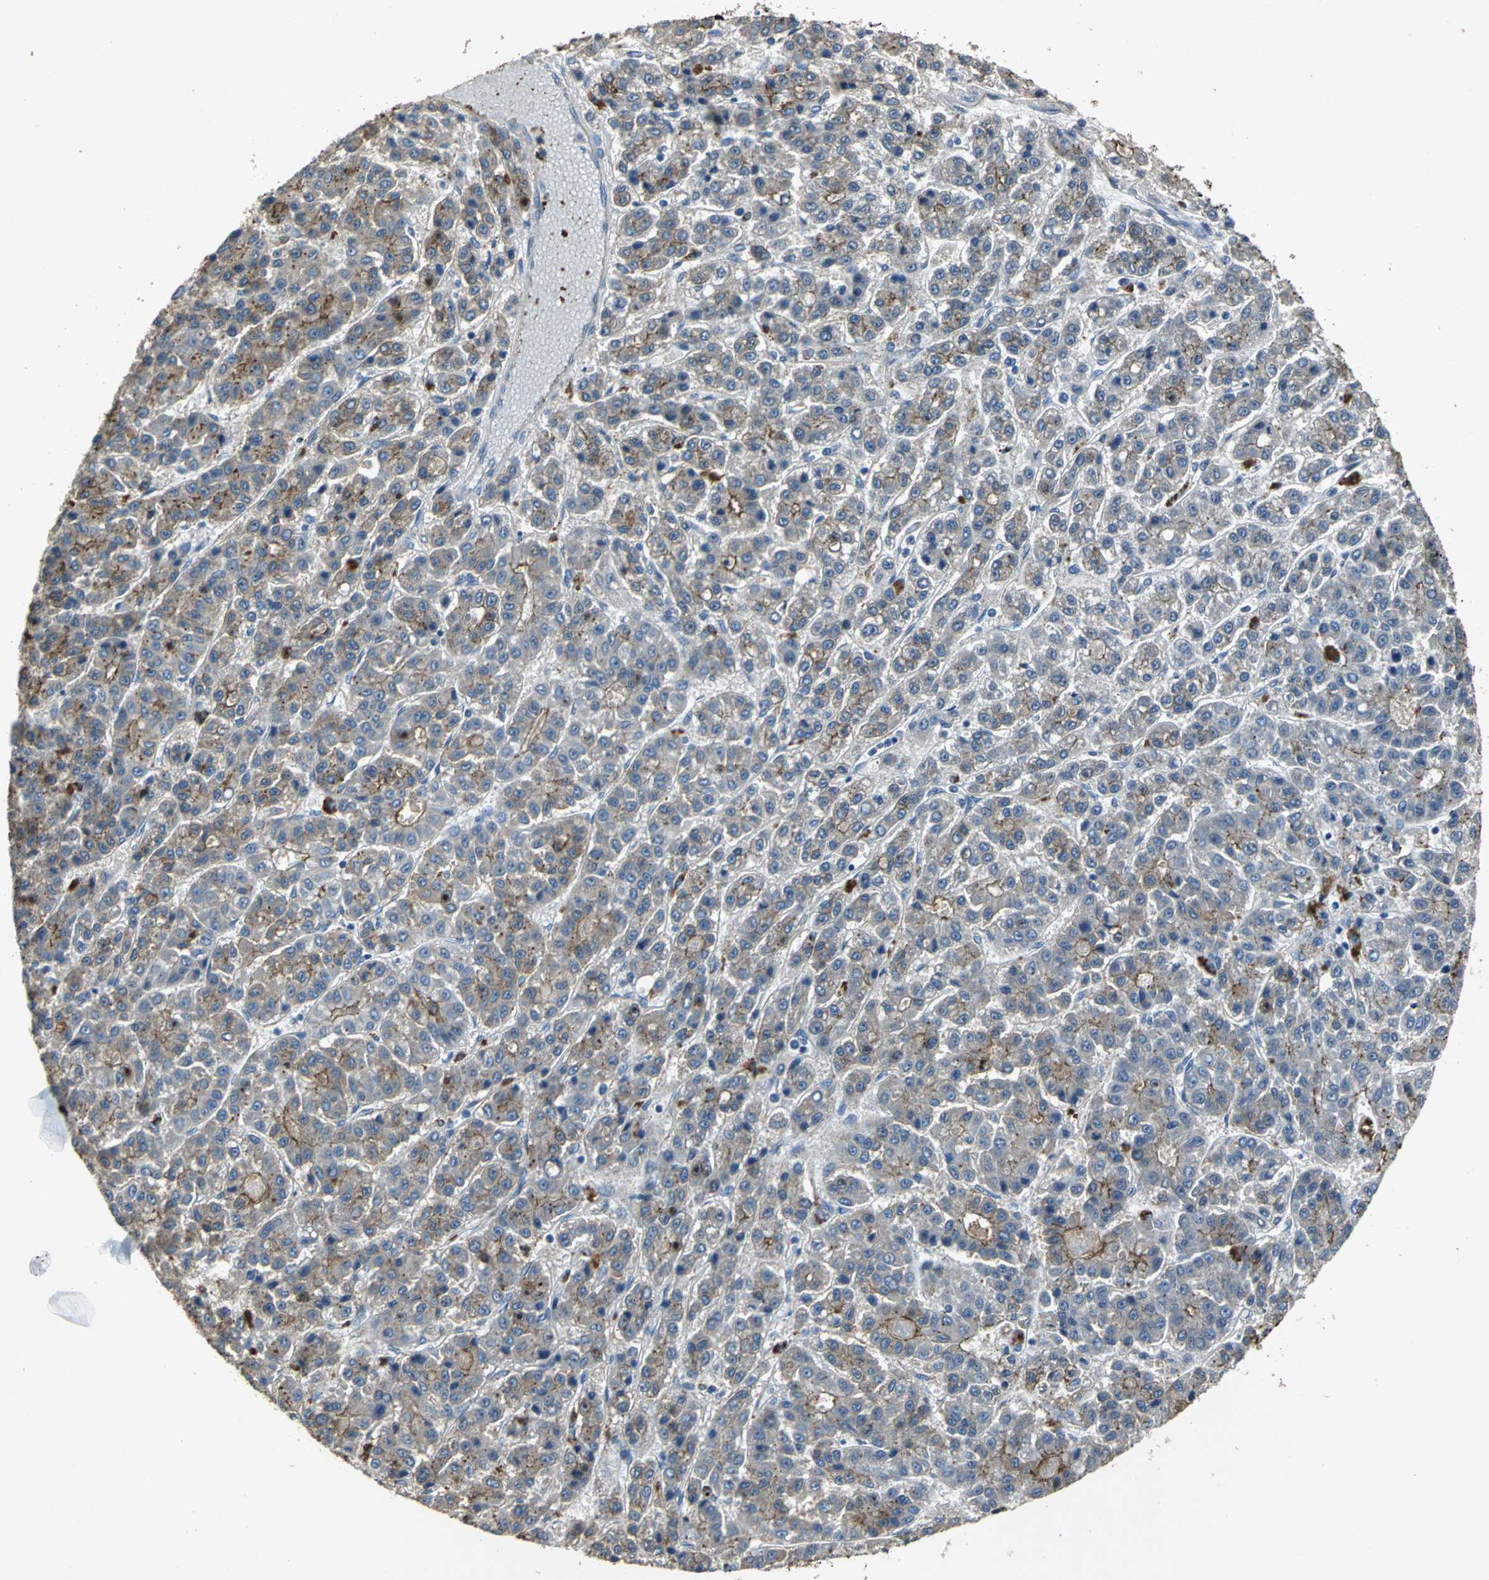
{"staining": {"intensity": "moderate", "quantity": ">75%", "location": "cytoplasmic/membranous"}, "tissue": "liver cancer", "cell_type": "Tumor cells", "image_type": "cancer", "snomed": [{"axis": "morphology", "description": "Carcinoma, Hepatocellular, NOS"}, {"axis": "topography", "description": "Liver"}], "caption": "Immunohistochemistry (IHC) of liver hepatocellular carcinoma exhibits medium levels of moderate cytoplasmic/membranous positivity in approximately >75% of tumor cells. The staining is performed using DAB (3,3'-diaminobenzidine) brown chromogen to label protein expression. The nuclei are counter-stained blue using hematoxylin.", "gene": "OCLN", "patient": {"sex": "male", "age": 70}}